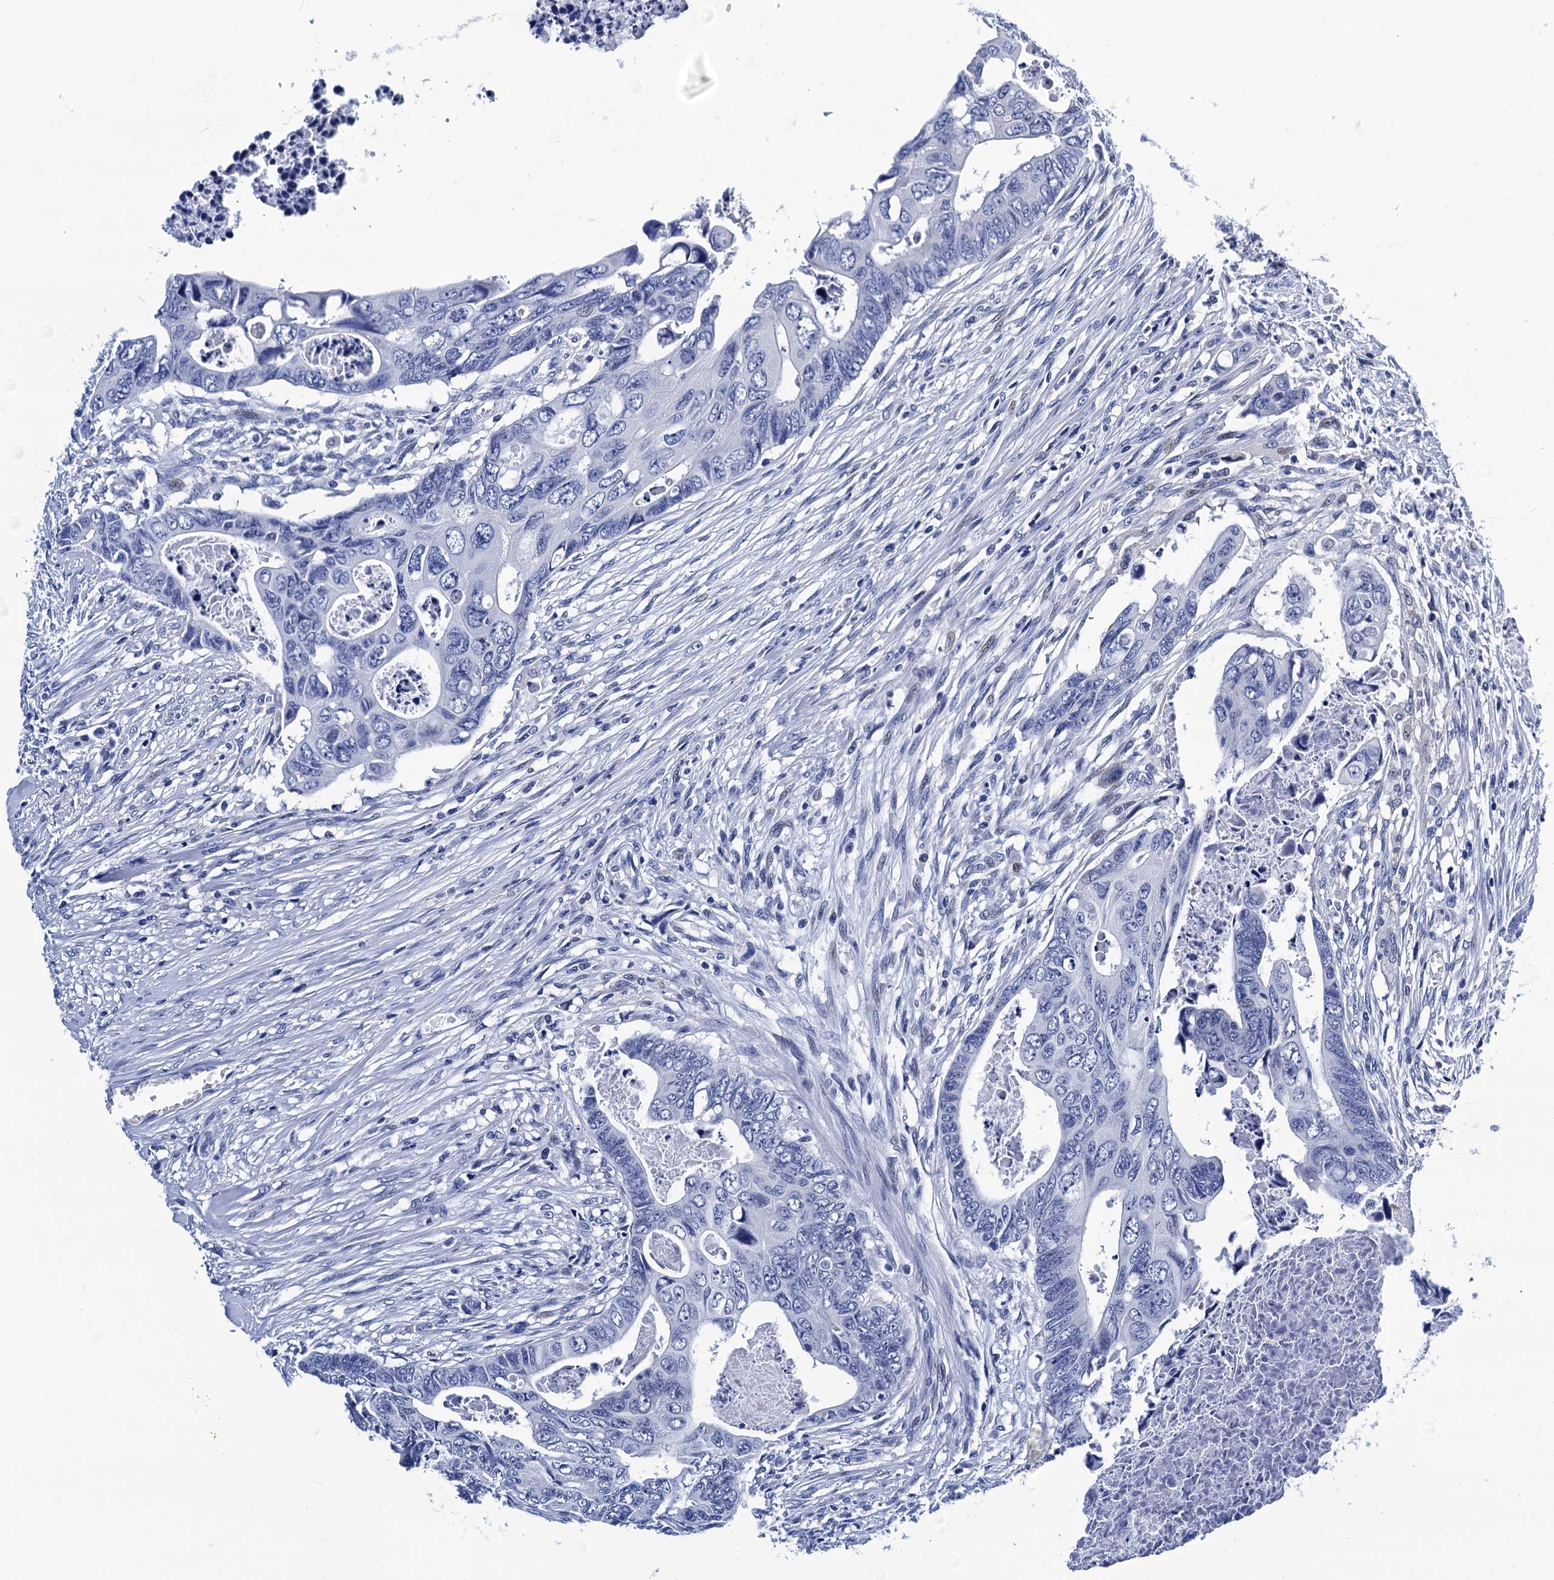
{"staining": {"intensity": "negative", "quantity": "none", "location": "none"}, "tissue": "colorectal cancer", "cell_type": "Tumor cells", "image_type": "cancer", "snomed": [{"axis": "morphology", "description": "Adenocarcinoma, NOS"}, {"axis": "topography", "description": "Rectum"}], "caption": "IHC micrograph of neoplastic tissue: human colorectal cancer (adenocarcinoma) stained with DAB exhibits no significant protein expression in tumor cells.", "gene": "LRRC30", "patient": {"sex": "female", "age": 78}}